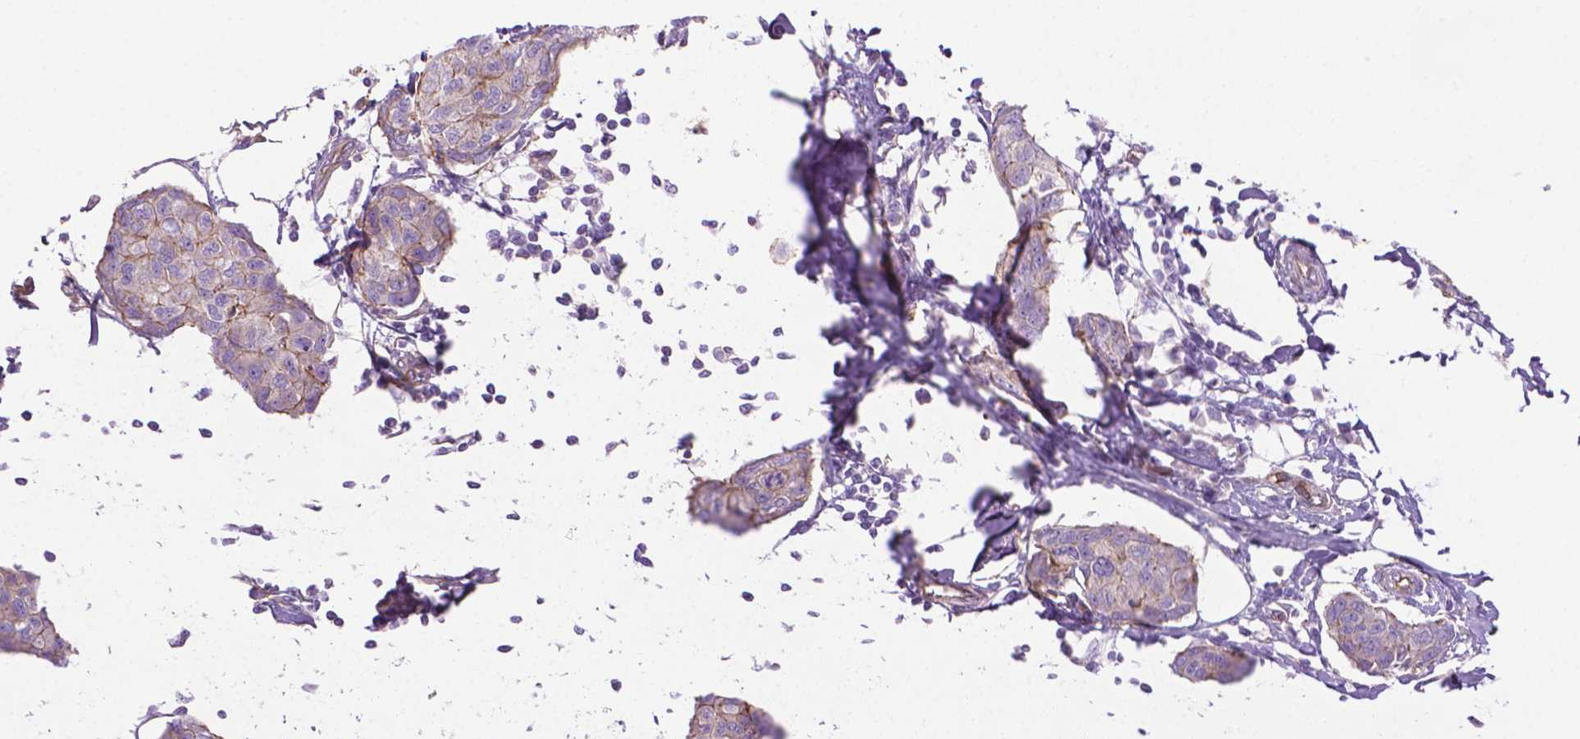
{"staining": {"intensity": "weak", "quantity": "<25%", "location": "cytoplasmic/membranous"}, "tissue": "breast cancer", "cell_type": "Tumor cells", "image_type": "cancer", "snomed": [{"axis": "morphology", "description": "Duct carcinoma"}, {"axis": "topography", "description": "Breast"}], "caption": "This is a image of immunohistochemistry (IHC) staining of invasive ductal carcinoma (breast), which shows no staining in tumor cells.", "gene": "TENT5A", "patient": {"sex": "female", "age": 80}}